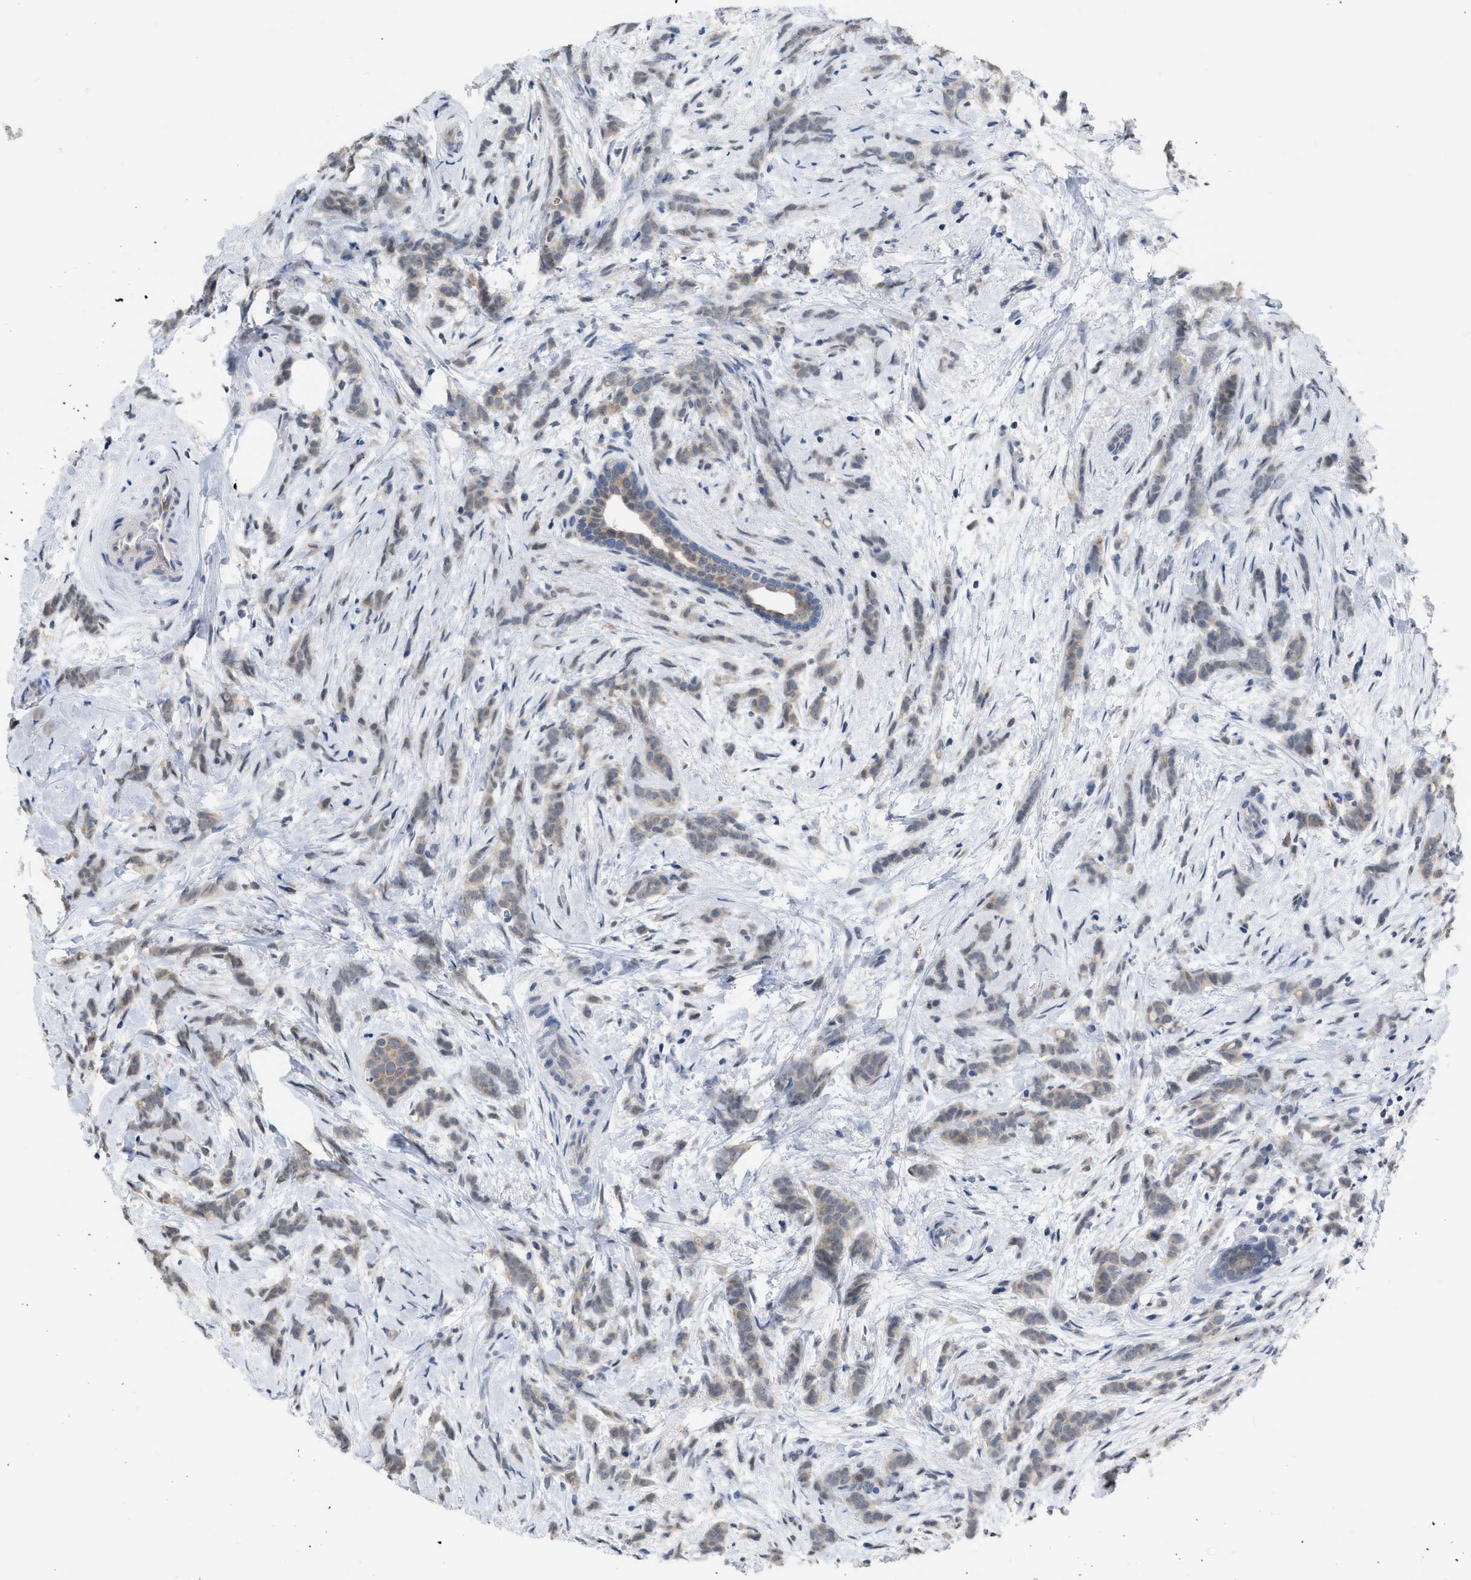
{"staining": {"intensity": "weak", "quantity": ">75%", "location": "cytoplasmic/membranous"}, "tissue": "breast cancer", "cell_type": "Tumor cells", "image_type": "cancer", "snomed": [{"axis": "morphology", "description": "Lobular carcinoma, in situ"}, {"axis": "morphology", "description": "Lobular carcinoma"}, {"axis": "topography", "description": "Breast"}], "caption": "This photomicrograph demonstrates IHC staining of lobular carcinoma (breast), with low weak cytoplasmic/membranous positivity in about >75% of tumor cells.", "gene": "BAIAP2L1", "patient": {"sex": "female", "age": 41}}